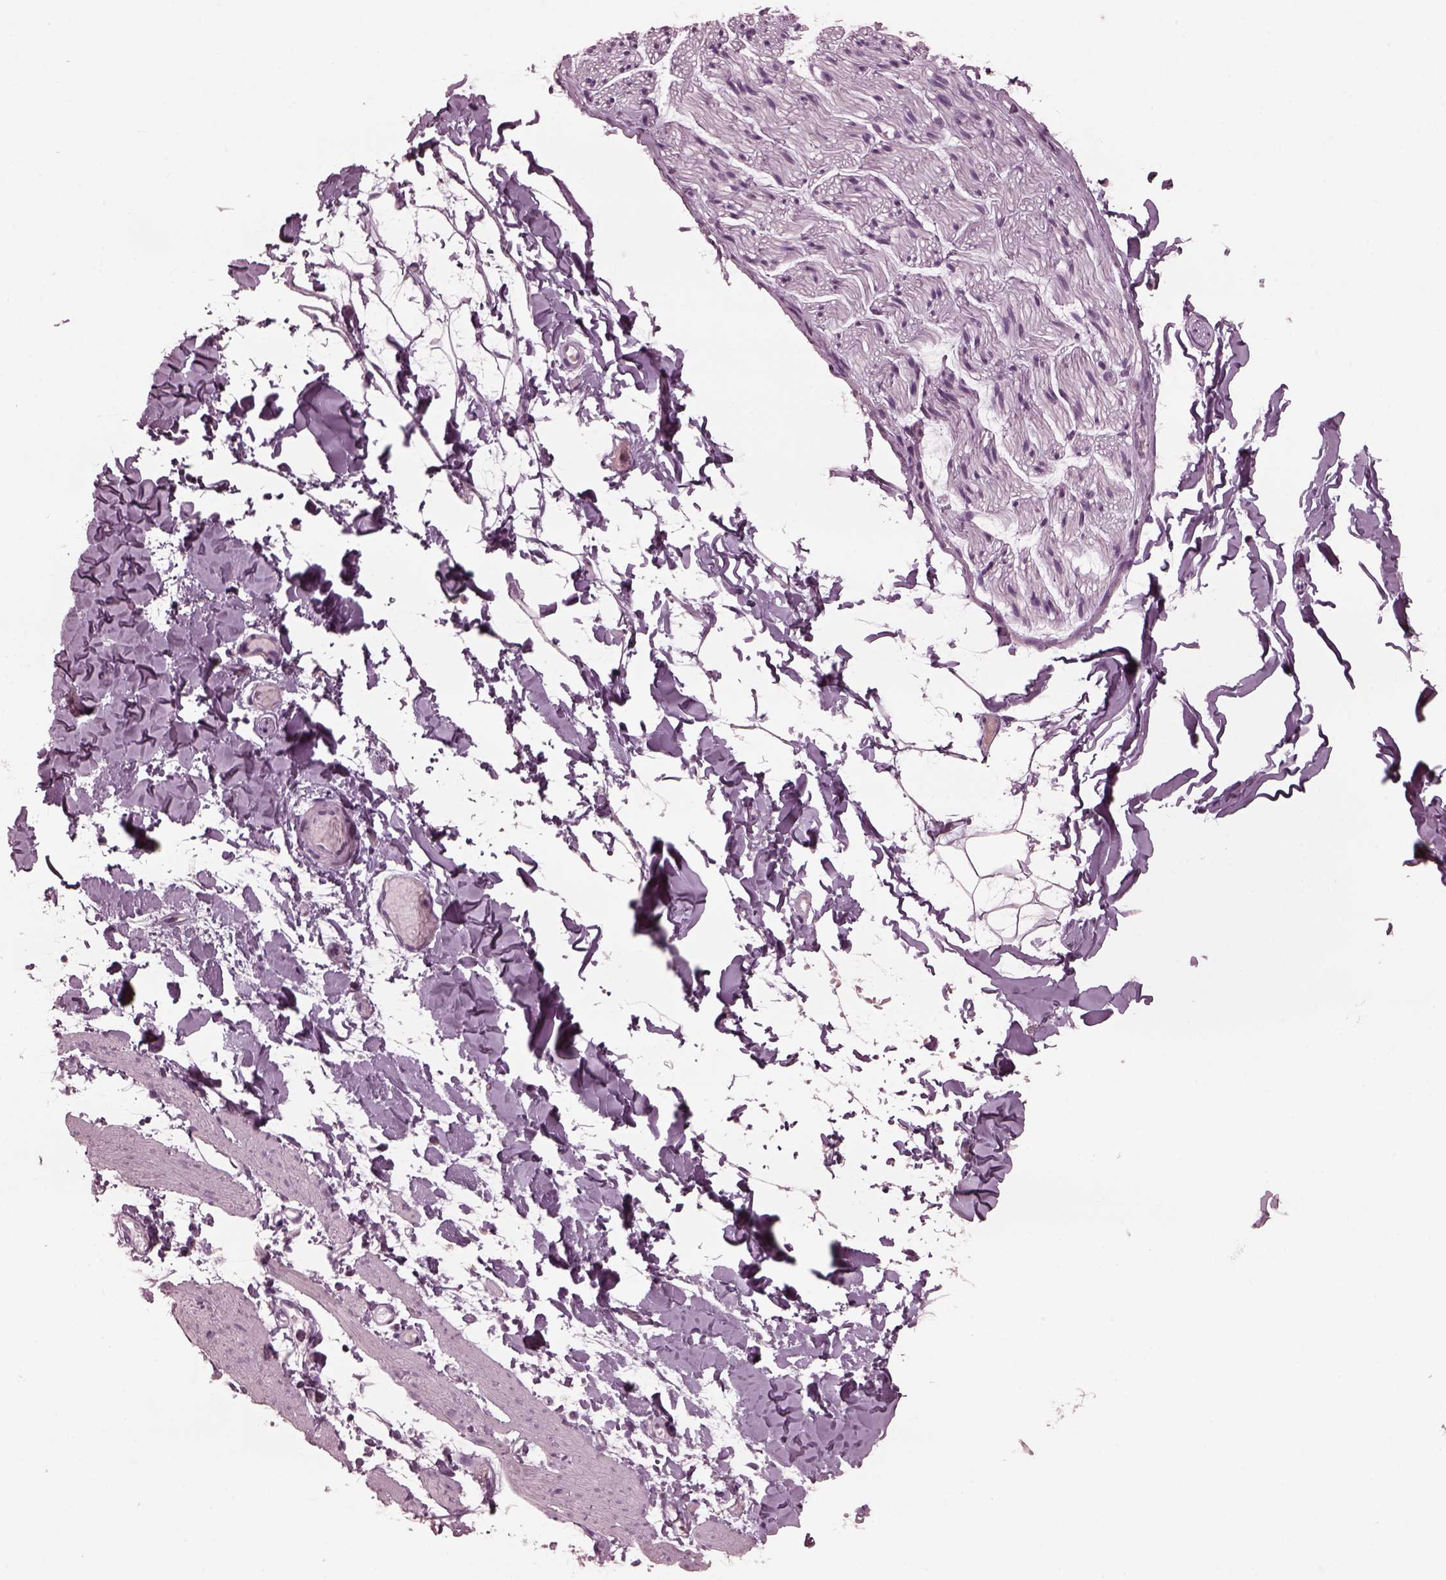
{"staining": {"intensity": "negative", "quantity": "none", "location": "none"}, "tissue": "adipose tissue", "cell_type": "Adipocytes", "image_type": "normal", "snomed": [{"axis": "morphology", "description": "Normal tissue, NOS"}, {"axis": "topography", "description": "Gallbladder"}, {"axis": "topography", "description": "Peripheral nerve tissue"}], "caption": "Immunohistochemistry (IHC) image of normal human adipose tissue stained for a protein (brown), which shows no staining in adipocytes. Nuclei are stained in blue.", "gene": "YY2", "patient": {"sex": "female", "age": 45}}